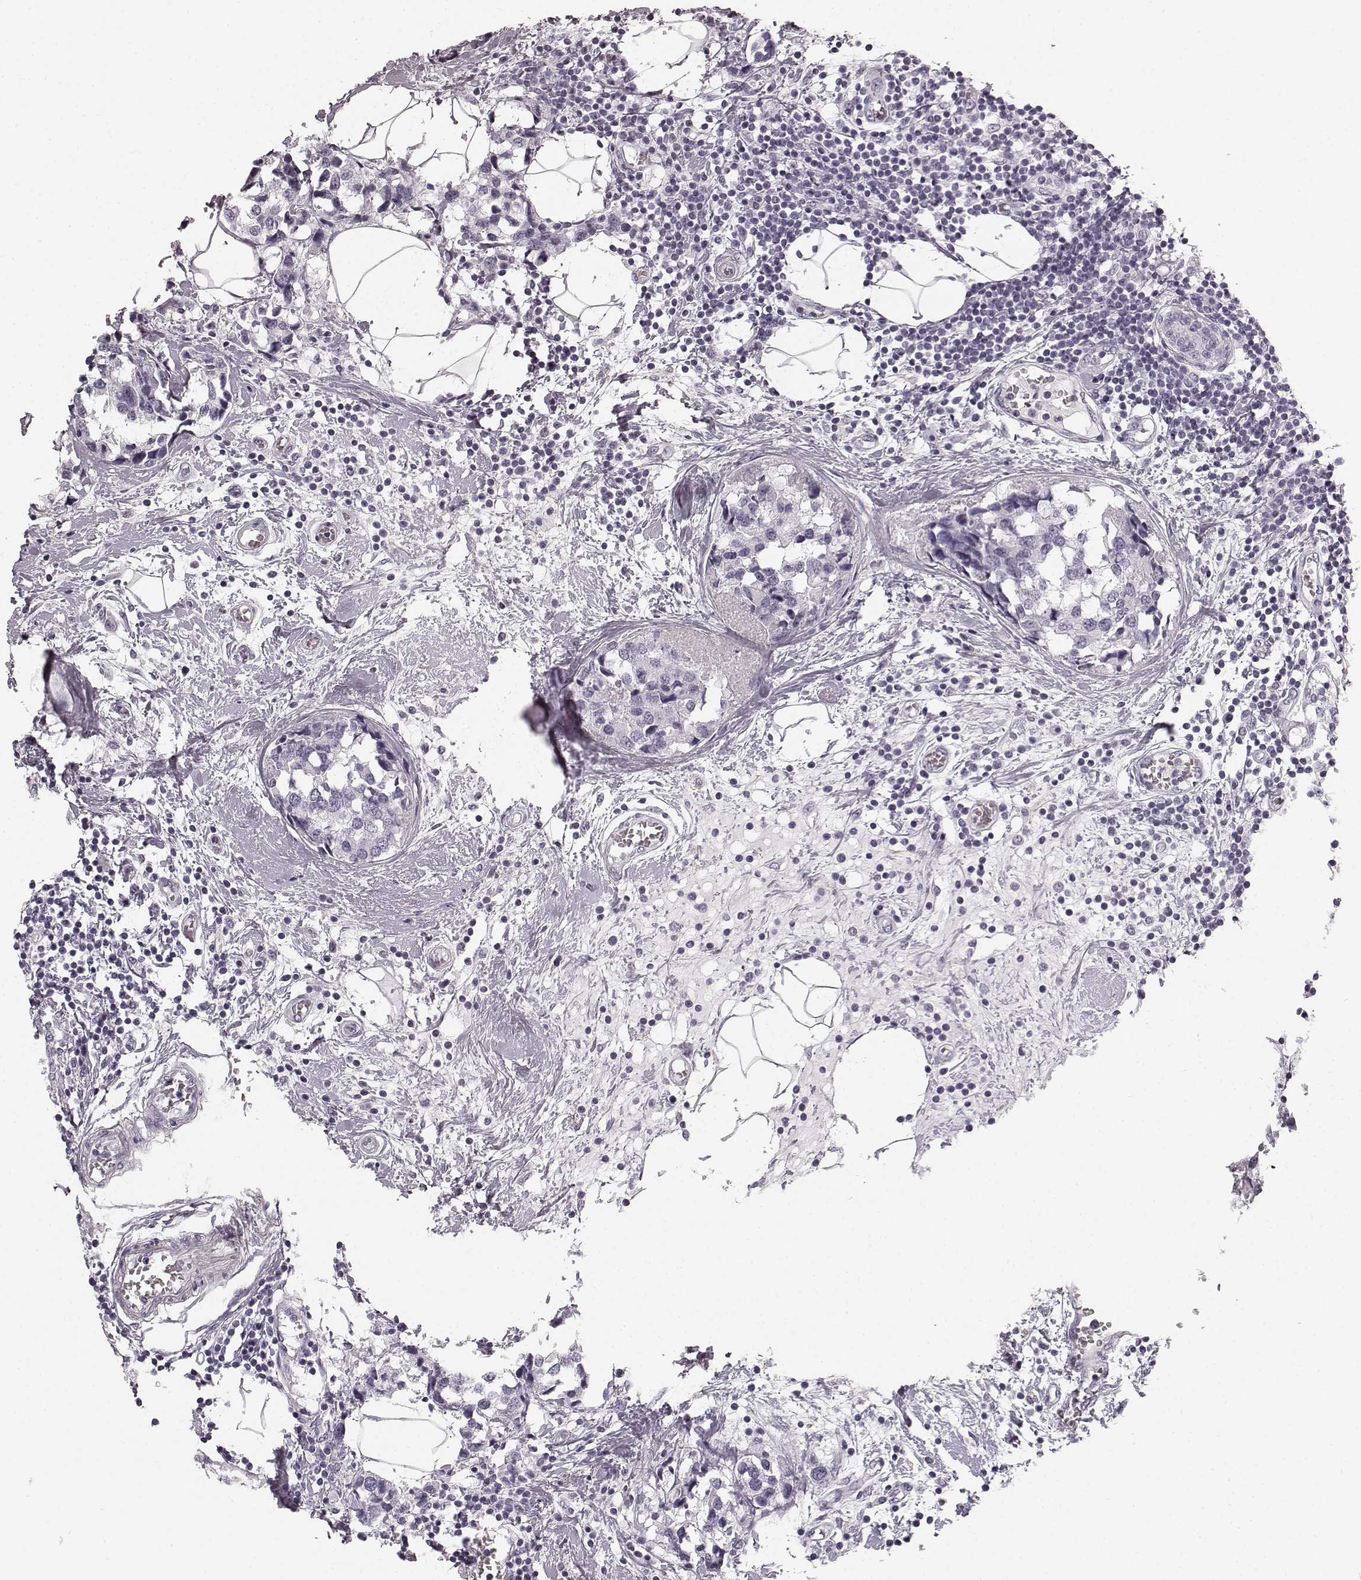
{"staining": {"intensity": "negative", "quantity": "none", "location": "none"}, "tissue": "breast cancer", "cell_type": "Tumor cells", "image_type": "cancer", "snomed": [{"axis": "morphology", "description": "Lobular carcinoma"}, {"axis": "topography", "description": "Breast"}], "caption": "Tumor cells are negative for brown protein staining in breast lobular carcinoma.", "gene": "TMPRSS15", "patient": {"sex": "female", "age": 59}}